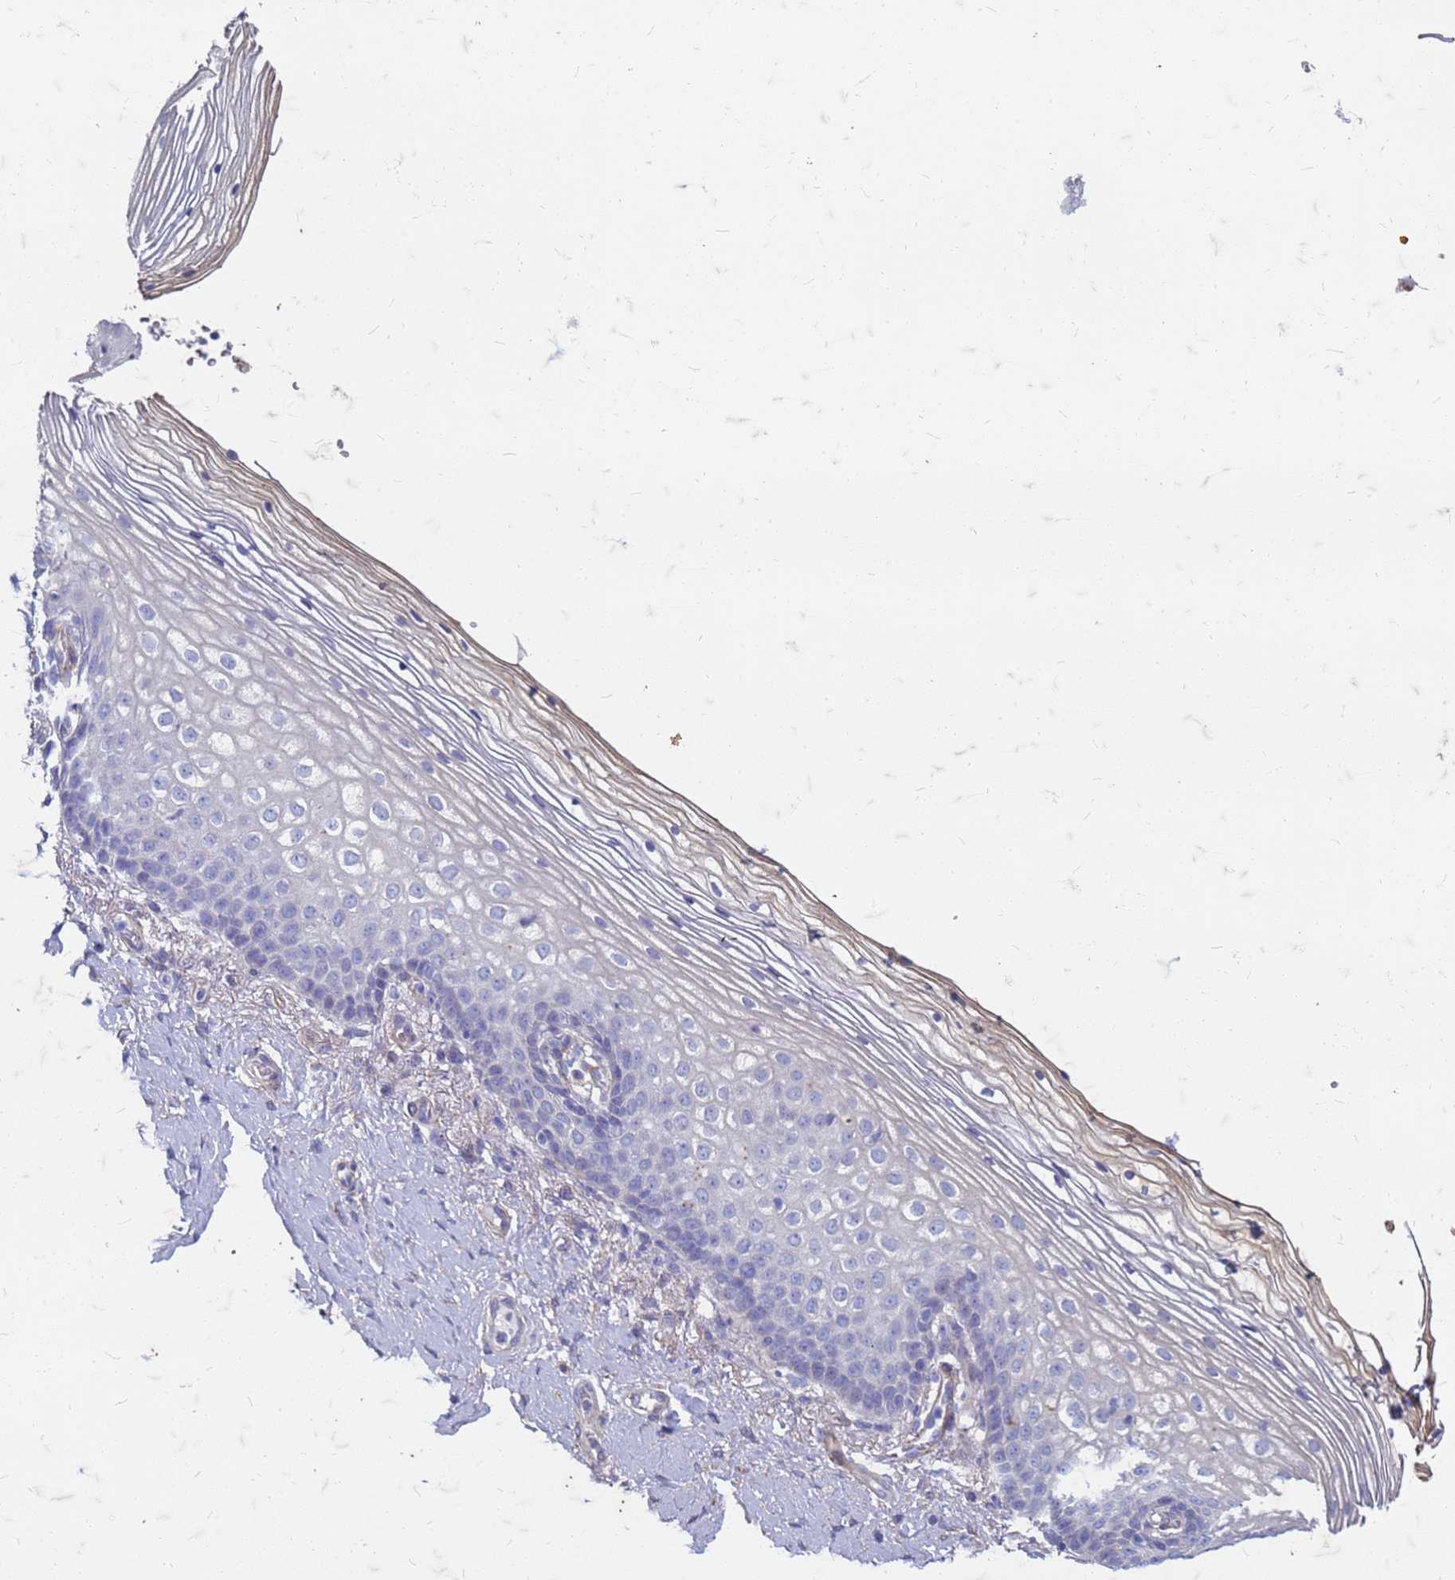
{"staining": {"intensity": "negative", "quantity": "none", "location": "none"}, "tissue": "vagina", "cell_type": "Squamous epithelial cells", "image_type": "normal", "snomed": [{"axis": "morphology", "description": "Normal tissue, NOS"}, {"axis": "topography", "description": "Vagina"}], "caption": "The immunohistochemistry photomicrograph has no significant expression in squamous epithelial cells of vagina.", "gene": "TRIM64B", "patient": {"sex": "female", "age": 60}}